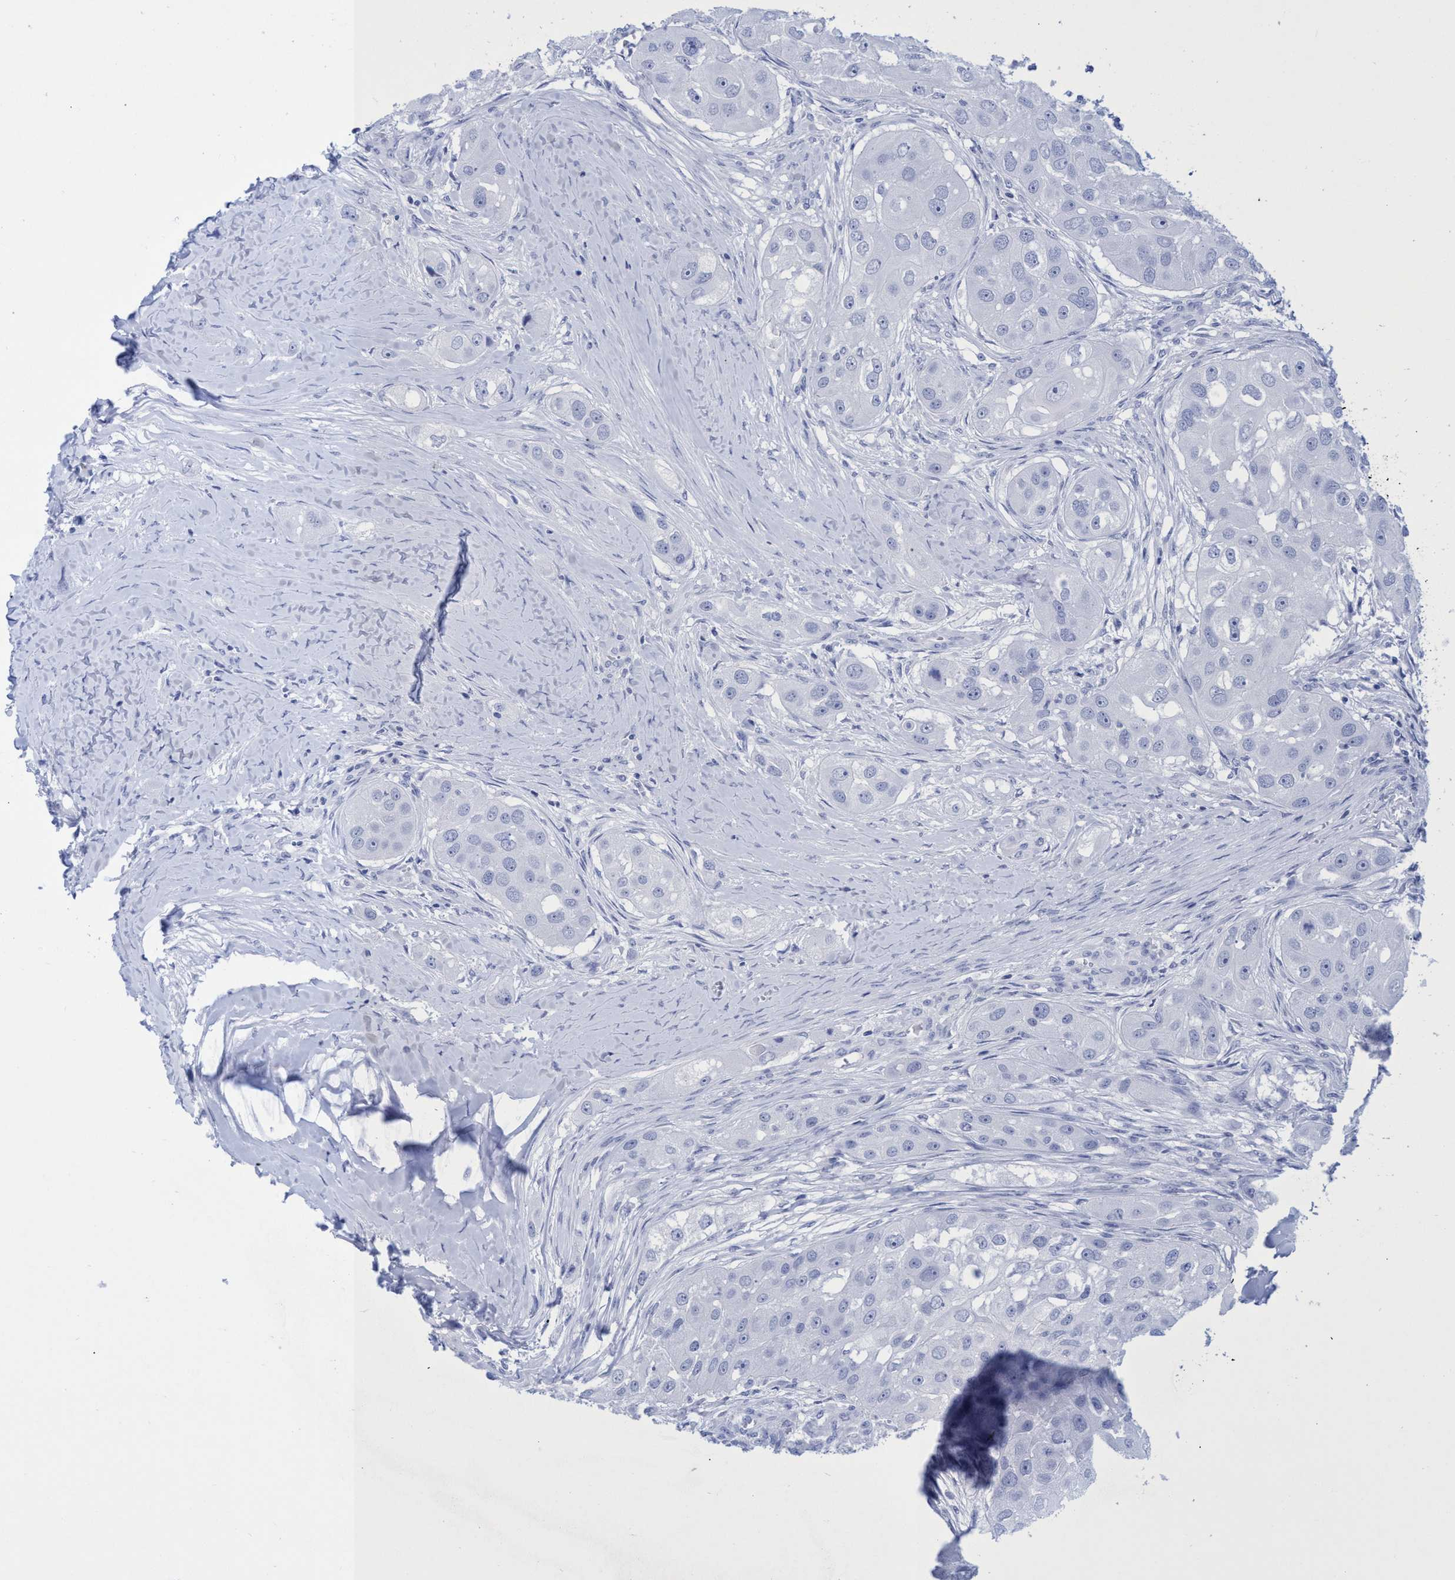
{"staining": {"intensity": "negative", "quantity": "none", "location": "none"}, "tissue": "head and neck cancer", "cell_type": "Tumor cells", "image_type": "cancer", "snomed": [{"axis": "morphology", "description": "Normal tissue, NOS"}, {"axis": "morphology", "description": "Squamous cell carcinoma, NOS"}, {"axis": "topography", "description": "Skeletal muscle"}, {"axis": "topography", "description": "Head-Neck"}], "caption": "Histopathology image shows no significant protein staining in tumor cells of squamous cell carcinoma (head and neck). (DAB (3,3'-diaminobenzidine) immunohistochemistry, high magnification).", "gene": "INSL6", "patient": {"sex": "male", "age": 51}}